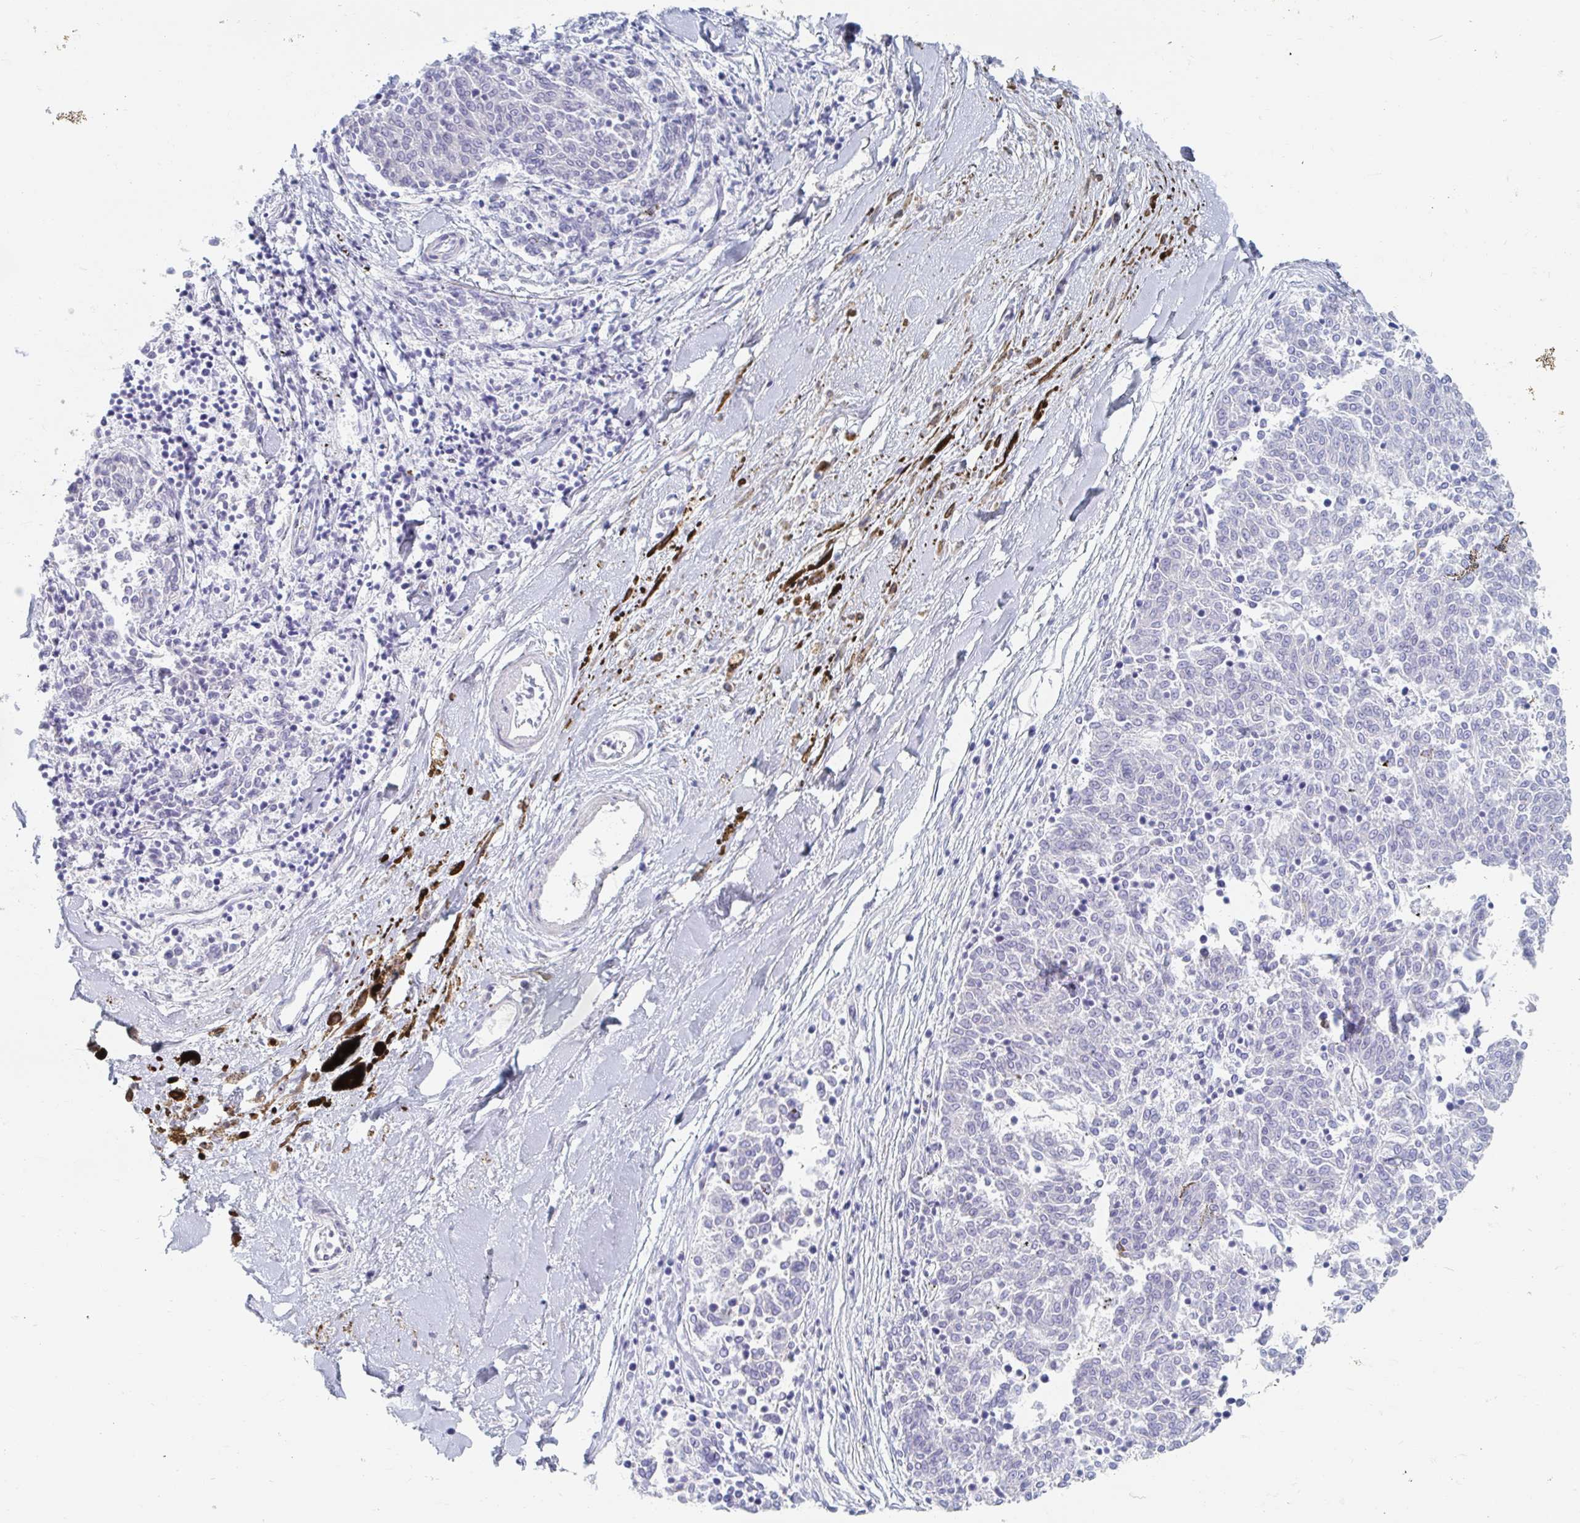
{"staining": {"intensity": "negative", "quantity": "none", "location": "none"}, "tissue": "melanoma", "cell_type": "Tumor cells", "image_type": "cancer", "snomed": [{"axis": "morphology", "description": "Malignant melanoma, NOS"}, {"axis": "topography", "description": "Skin"}], "caption": "High power microscopy histopathology image of an immunohistochemistry histopathology image of melanoma, revealing no significant positivity in tumor cells.", "gene": "MYLK2", "patient": {"sex": "female", "age": 72}}